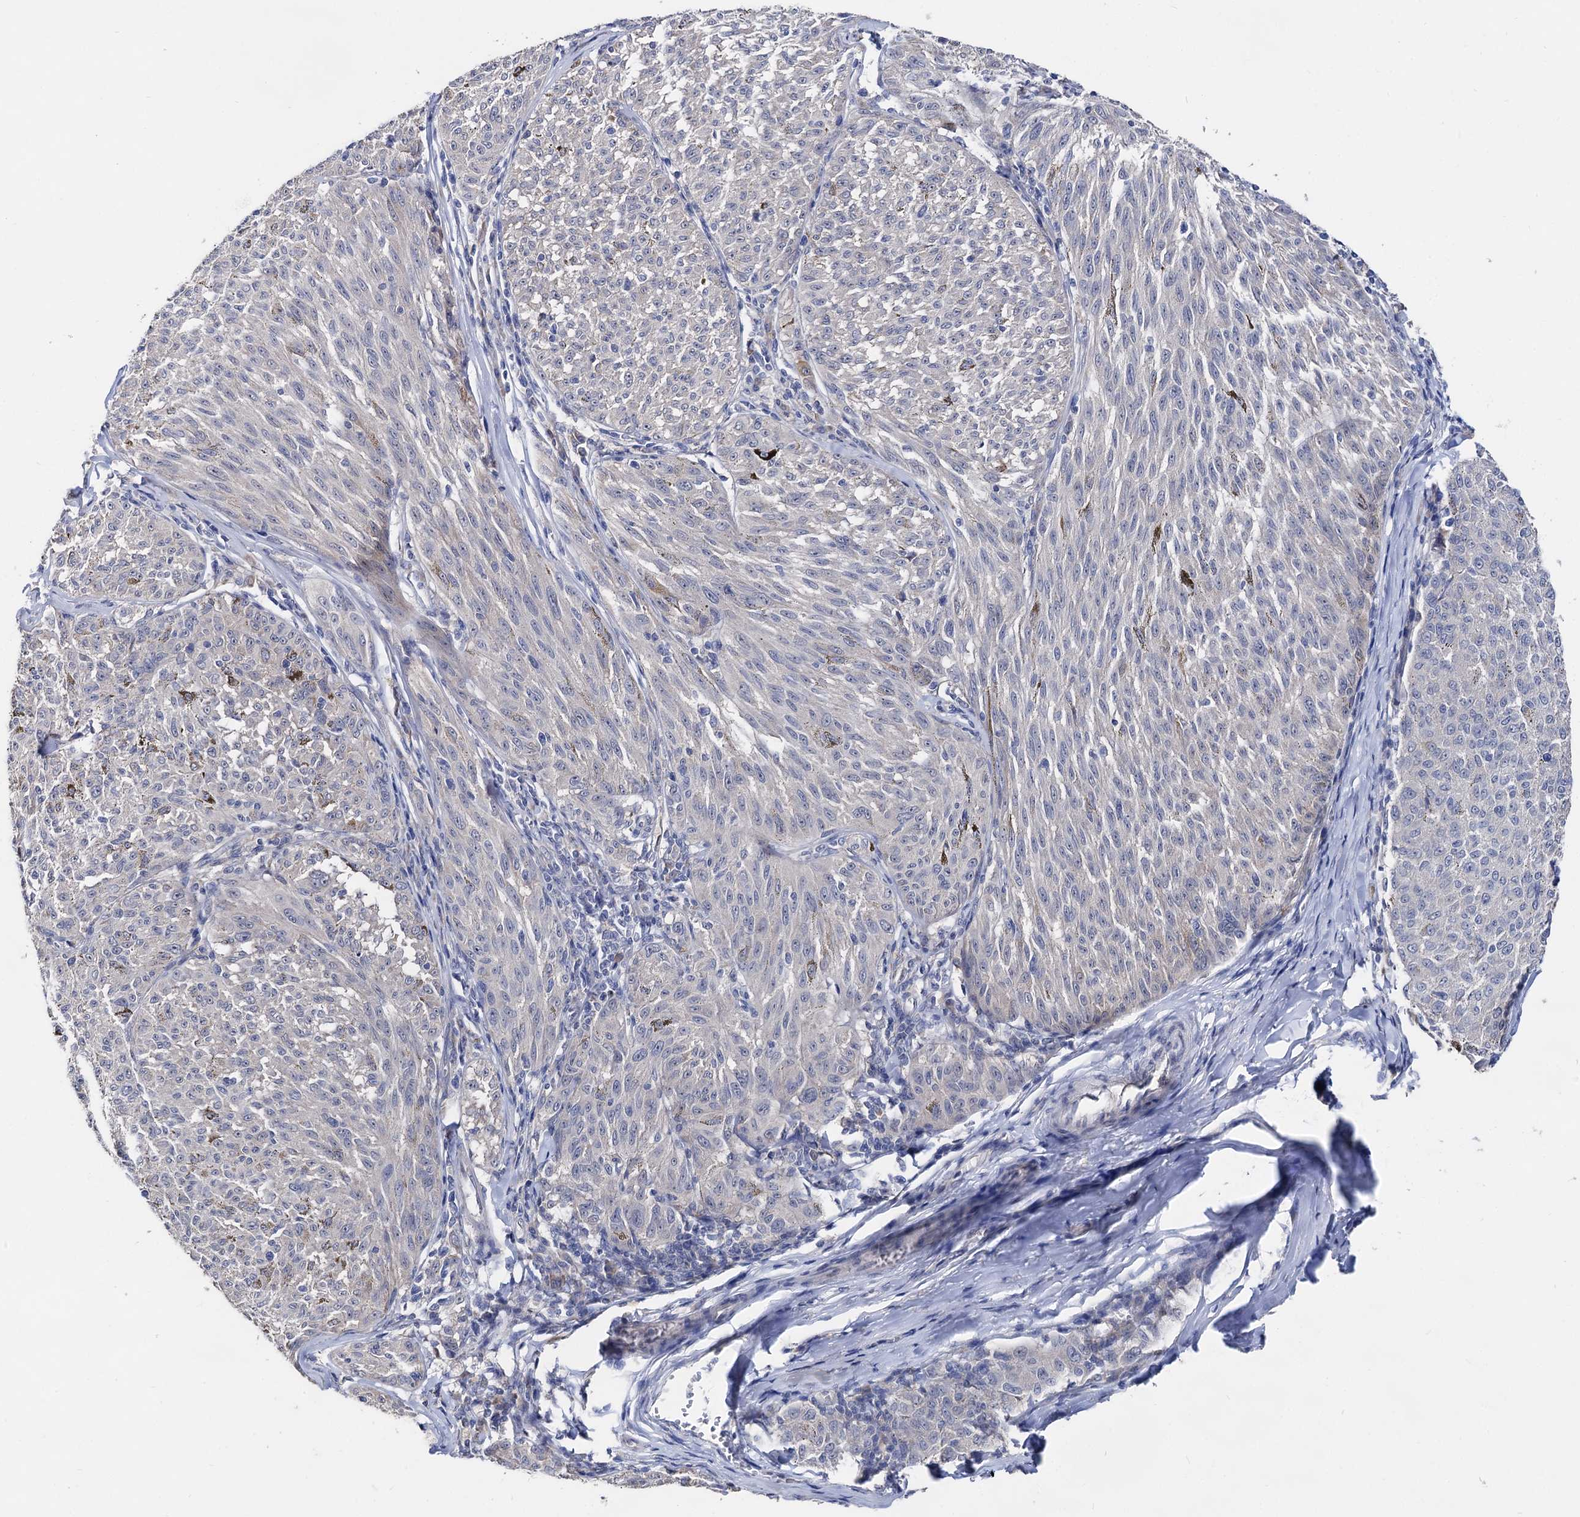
{"staining": {"intensity": "negative", "quantity": "none", "location": "none"}, "tissue": "melanoma", "cell_type": "Tumor cells", "image_type": "cancer", "snomed": [{"axis": "morphology", "description": "Malignant melanoma, NOS"}, {"axis": "topography", "description": "Skin"}], "caption": "High power microscopy photomicrograph of an IHC histopathology image of melanoma, revealing no significant expression in tumor cells.", "gene": "CAPRIN2", "patient": {"sex": "female", "age": 72}}